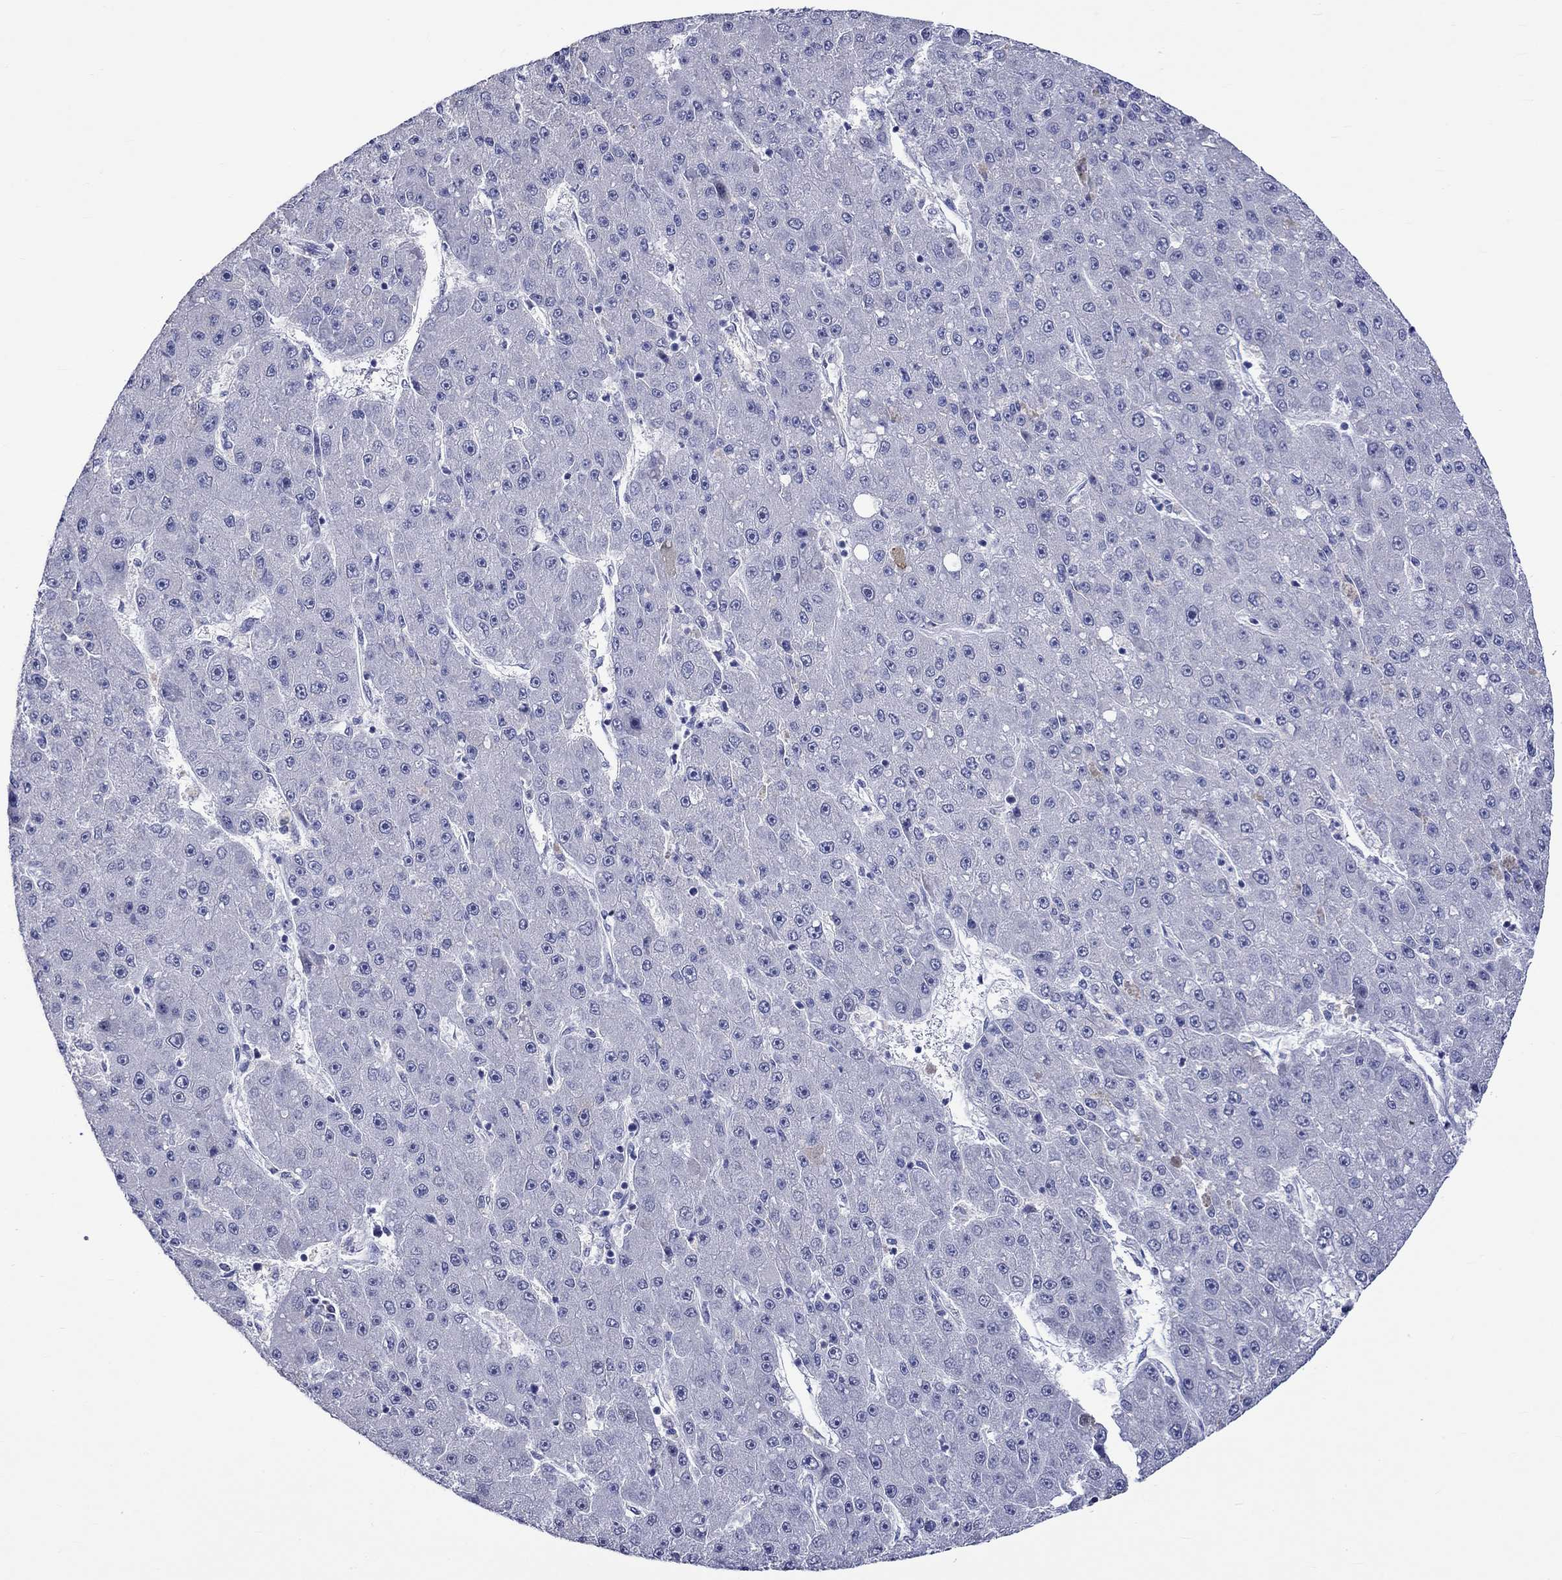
{"staining": {"intensity": "negative", "quantity": "none", "location": "none"}, "tissue": "liver cancer", "cell_type": "Tumor cells", "image_type": "cancer", "snomed": [{"axis": "morphology", "description": "Carcinoma, Hepatocellular, NOS"}, {"axis": "topography", "description": "Liver"}], "caption": "Liver hepatocellular carcinoma was stained to show a protein in brown. There is no significant expression in tumor cells.", "gene": "CRYAB", "patient": {"sex": "male", "age": 67}}